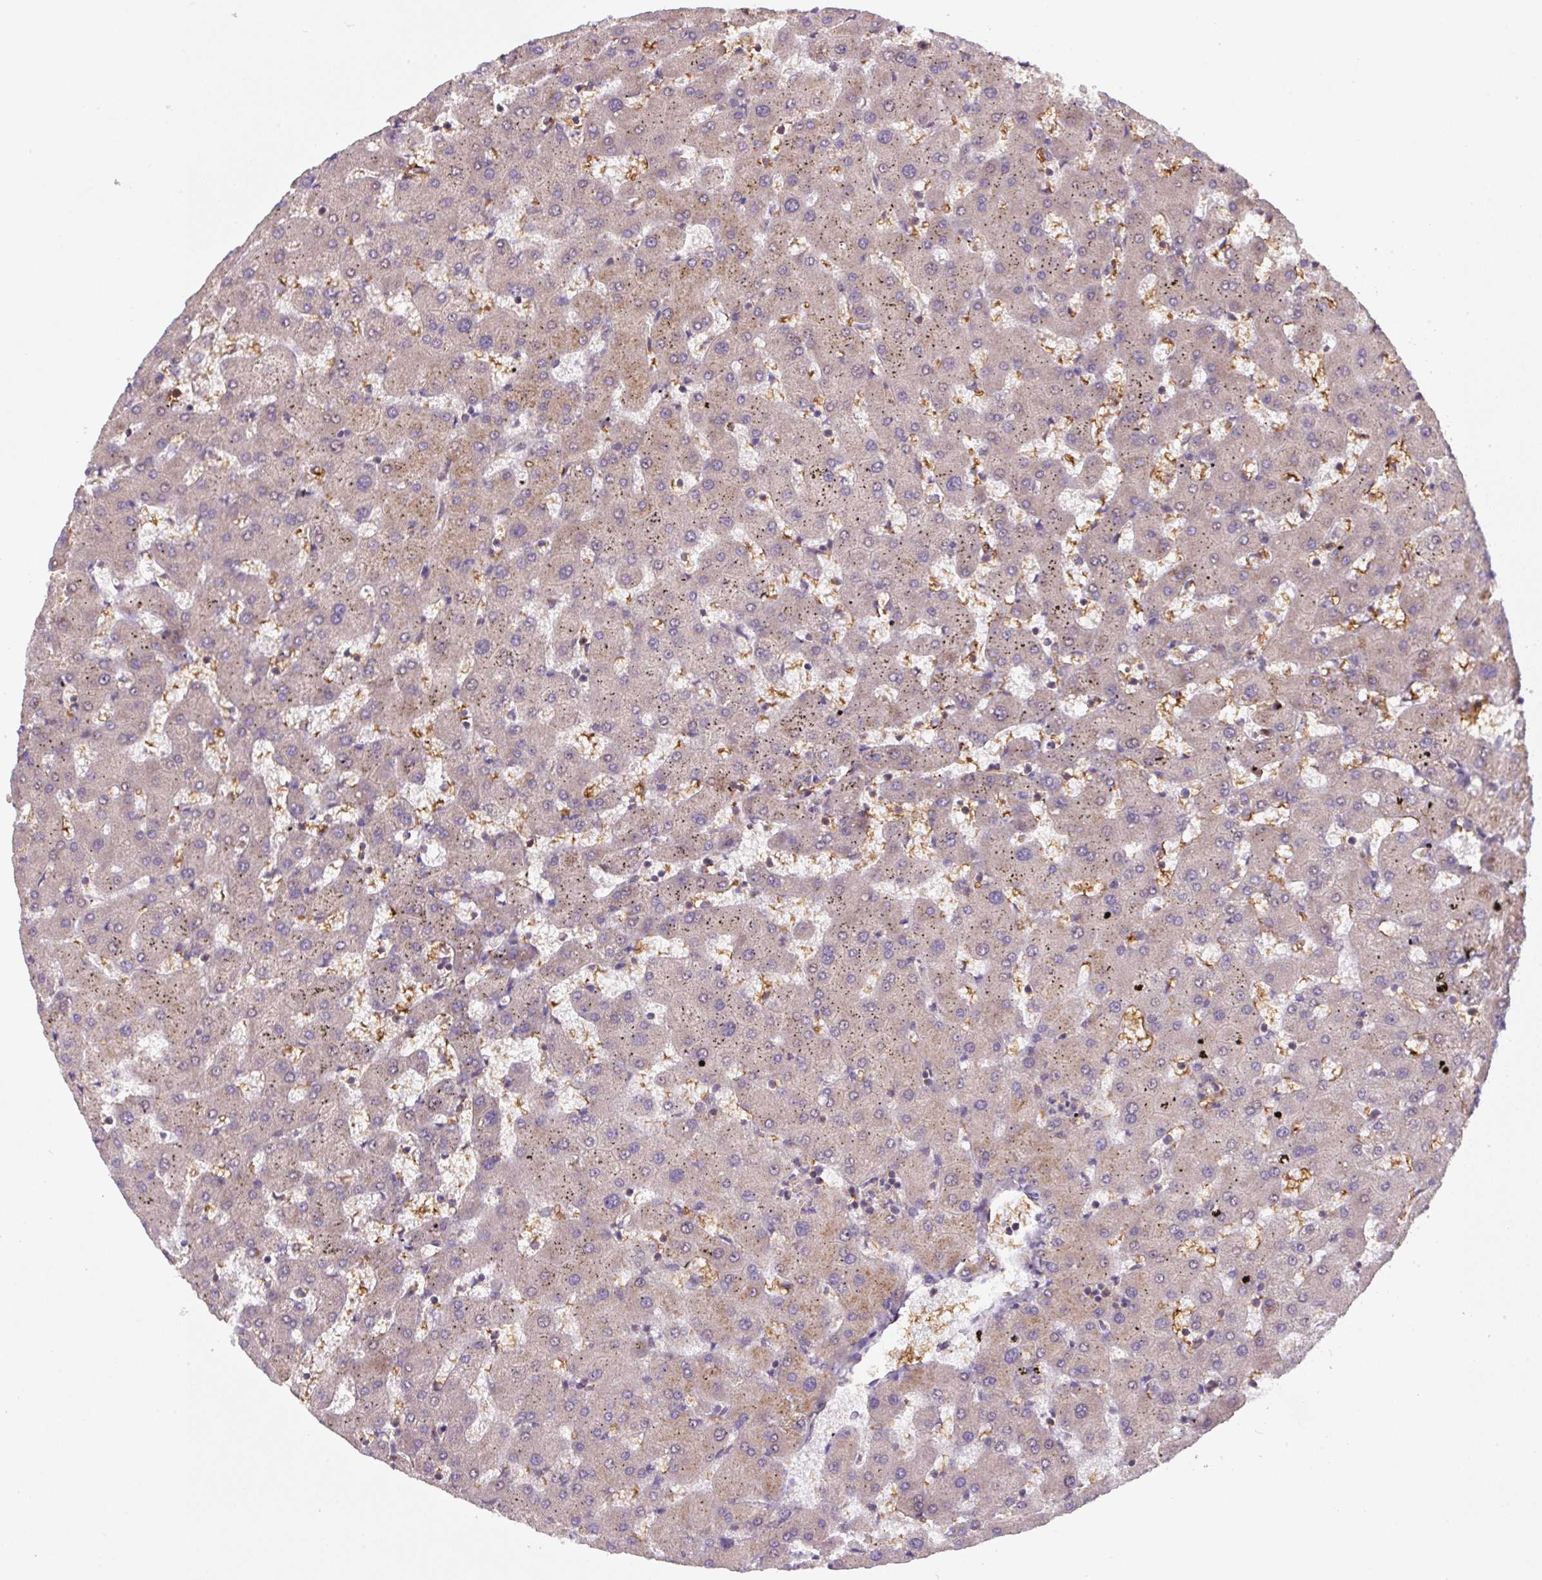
{"staining": {"intensity": "weak", "quantity": ">75%", "location": "cytoplasmic/membranous"}, "tissue": "liver", "cell_type": "Cholangiocytes", "image_type": "normal", "snomed": [{"axis": "morphology", "description": "Normal tissue, NOS"}, {"axis": "topography", "description": "Liver"}], "caption": "This micrograph demonstrates benign liver stained with immunohistochemistry (IHC) to label a protein in brown. The cytoplasmic/membranous of cholangiocytes show weak positivity for the protein. Nuclei are counter-stained blue.", "gene": "APOBEC3D", "patient": {"sex": "female", "age": 63}}